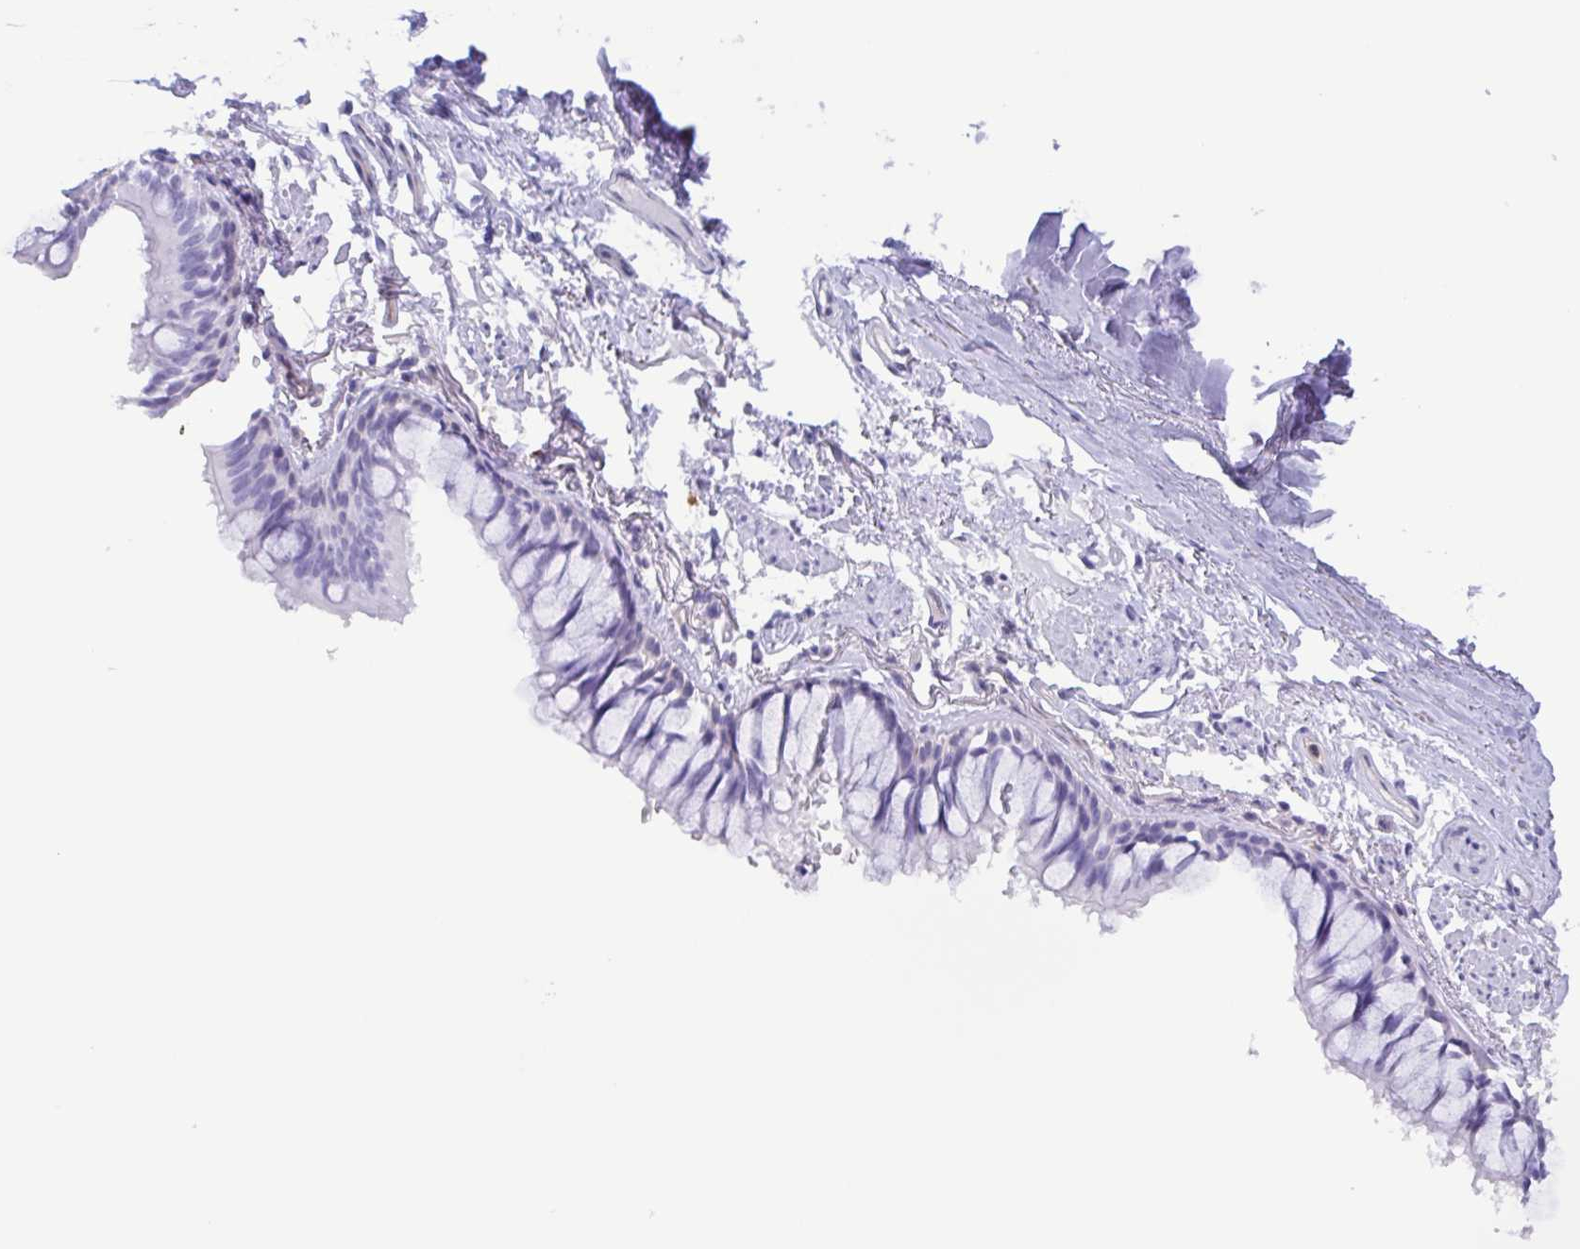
{"staining": {"intensity": "negative", "quantity": "none", "location": "none"}, "tissue": "bronchus", "cell_type": "Respiratory epithelial cells", "image_type": "normal", "snomed": [{"axis": "morphology", "description": "Normal tissue, NOS"}, {"axis": "topography", "description": "Bronchus"}], "caption": "Immunohistochemical staining of benign human bronchus demonstrates no significant expression in respiratory epithelial cells. (DAB immunohistochemistry with hematoxylin counter stain).", "gene": "LDHC", "patient": {"sex": "male", "age": 70}}